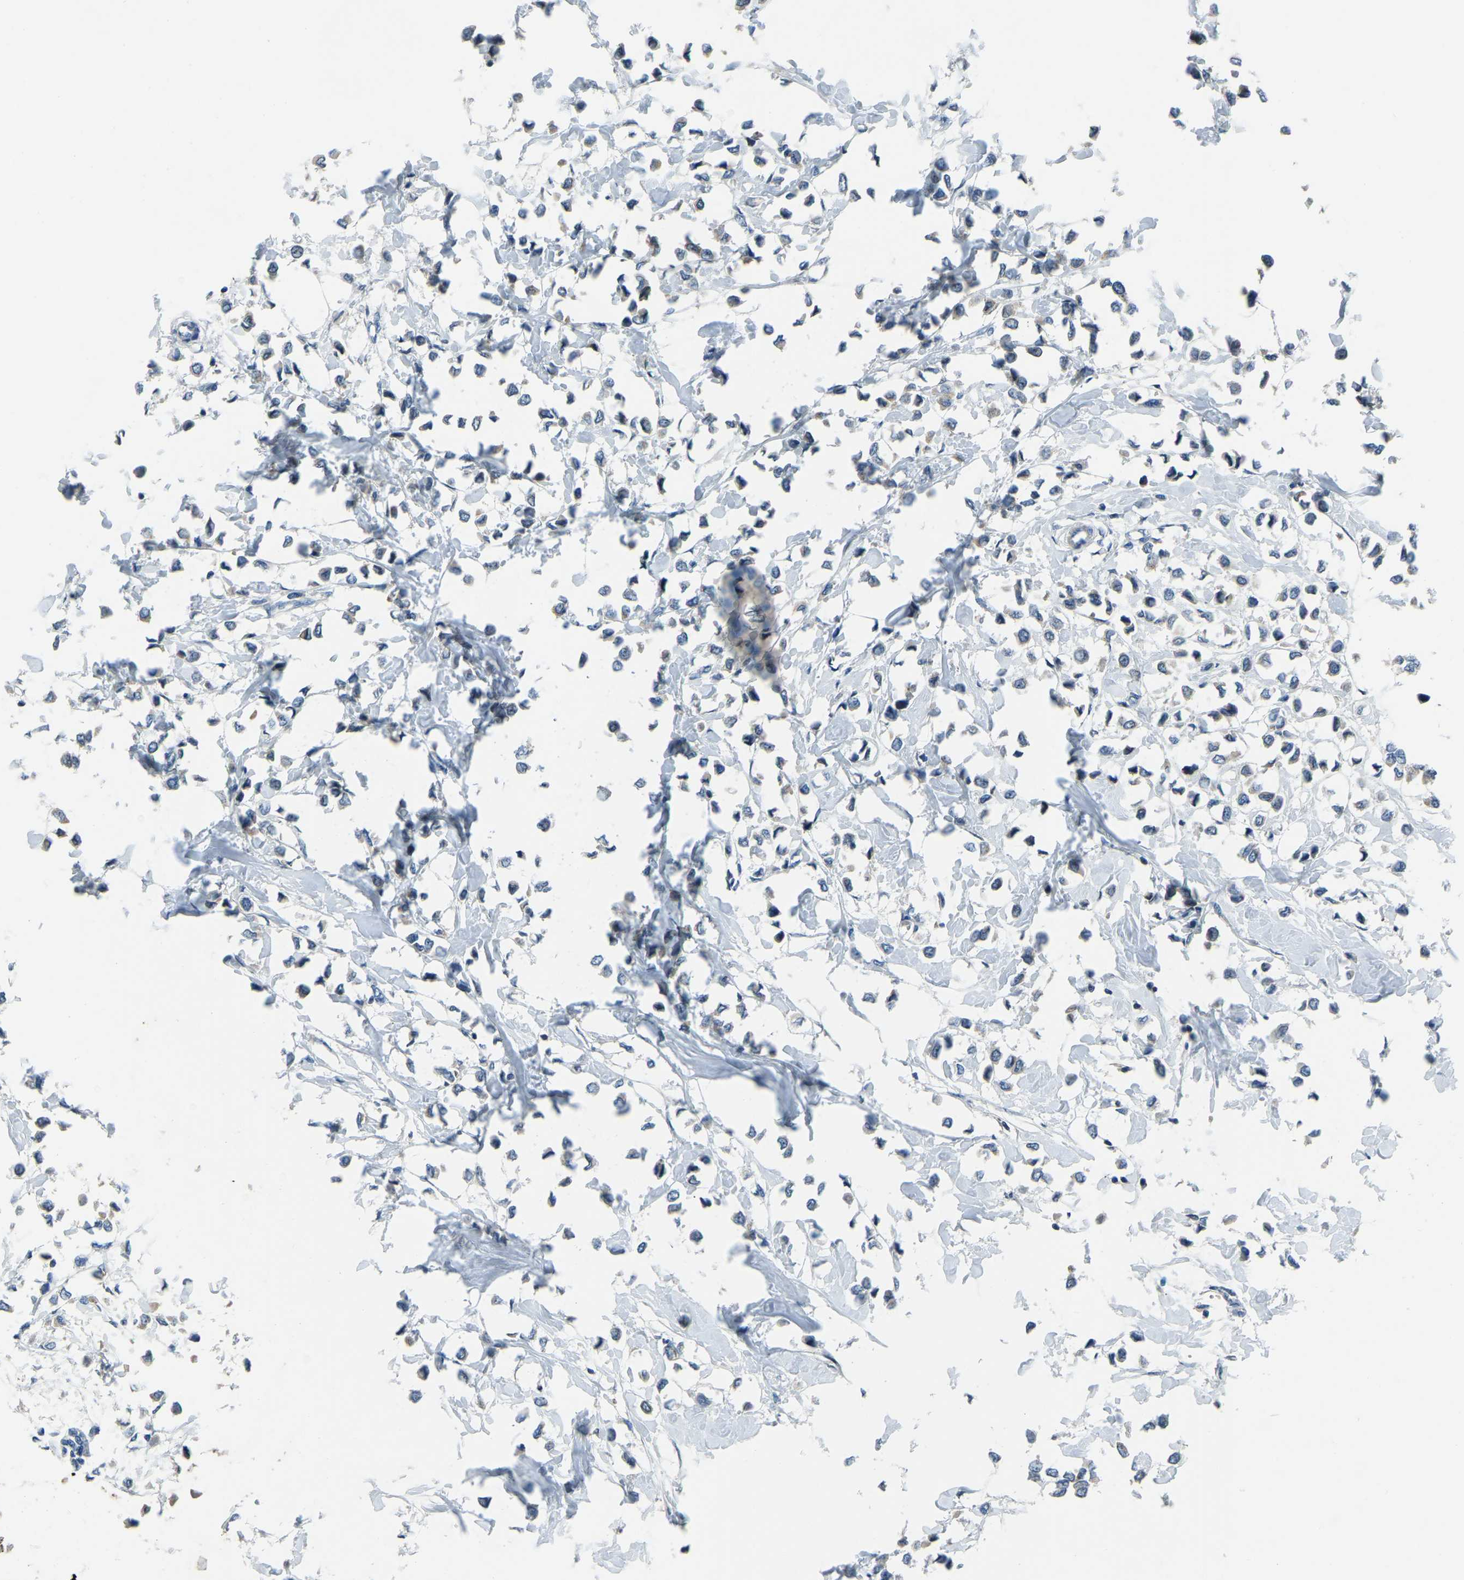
{"staining": {"intensity": "weak", "quantity": "<25%", "location": "cytoplasmic/membranous"}, "tissue": "breast cancer", "cell_type": "Tumor cells", "image_type": "cancer", "snomed": [{"axis": "morphology", "description": "Lobular carcinoma"}, {"axis": "topography", "description": "Breast"}], "caption": "This photomicrograph is of breast cancer stained with immunohistochemistry to label a protein in brown with the nuclei are counter-stained blue. There is no staining in tumor cells.", "gene": "XIRP1", "patient": {"sex": "female", "age": 51}}